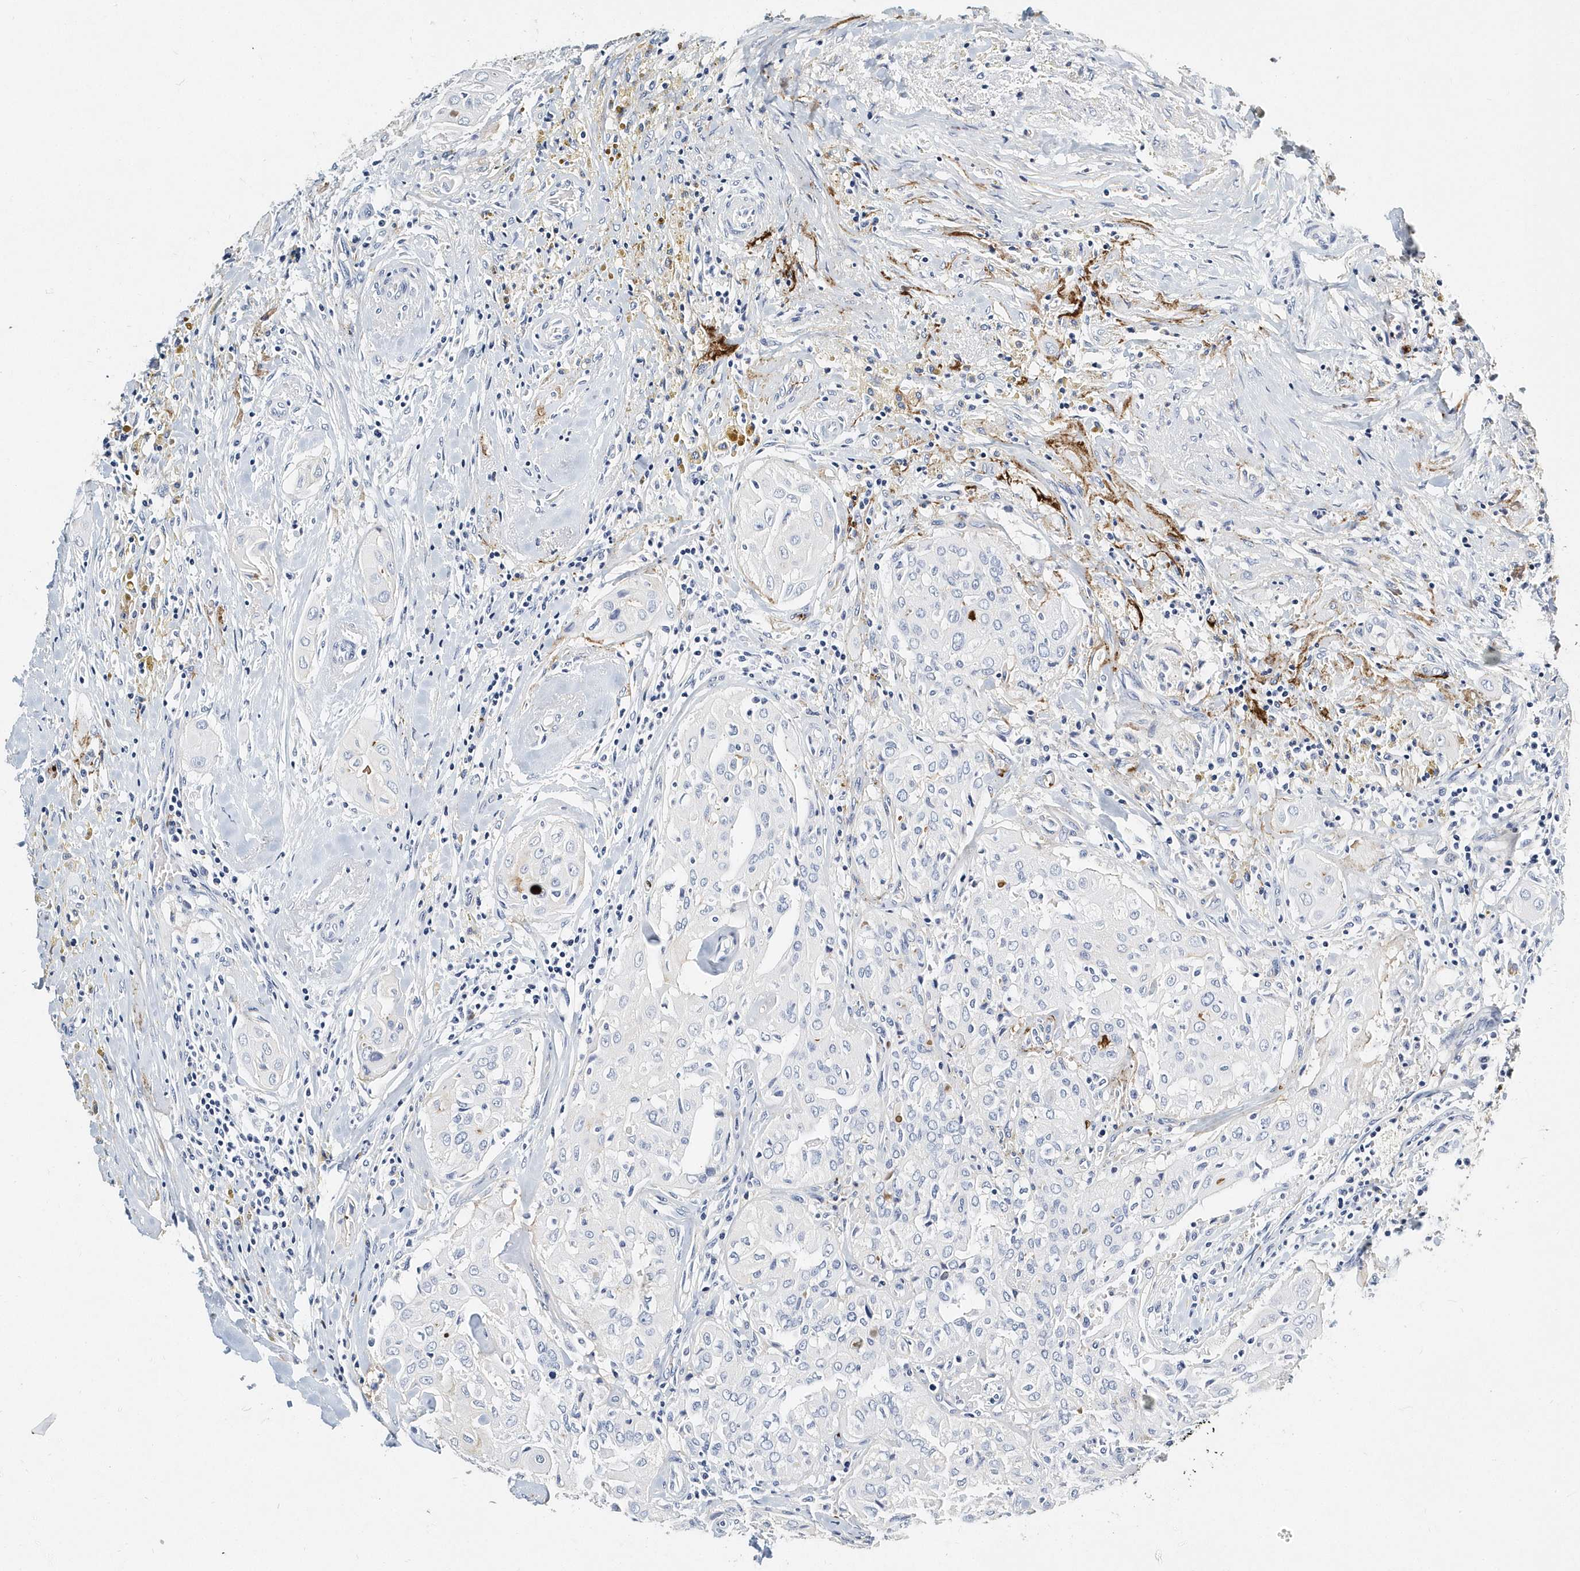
{"staining": {"intensity": "negative", "quantity": "none", "location": "none"}, "tissue": "thyroid cancer", "cell_type": "Tumor cells", "image_type": "cancer", "snomed": [{"axis": "morphology", "description": "Papillary adenocarcinoma, NOS"}, {"axis": "topography", "description": "Thyroid gland"}], "caption": "A micrograph of human thyroid cancer is negative for staining in tumor cells.", "gene": "ITGA2B", "patient": {"sex": "female", "age": 59}}